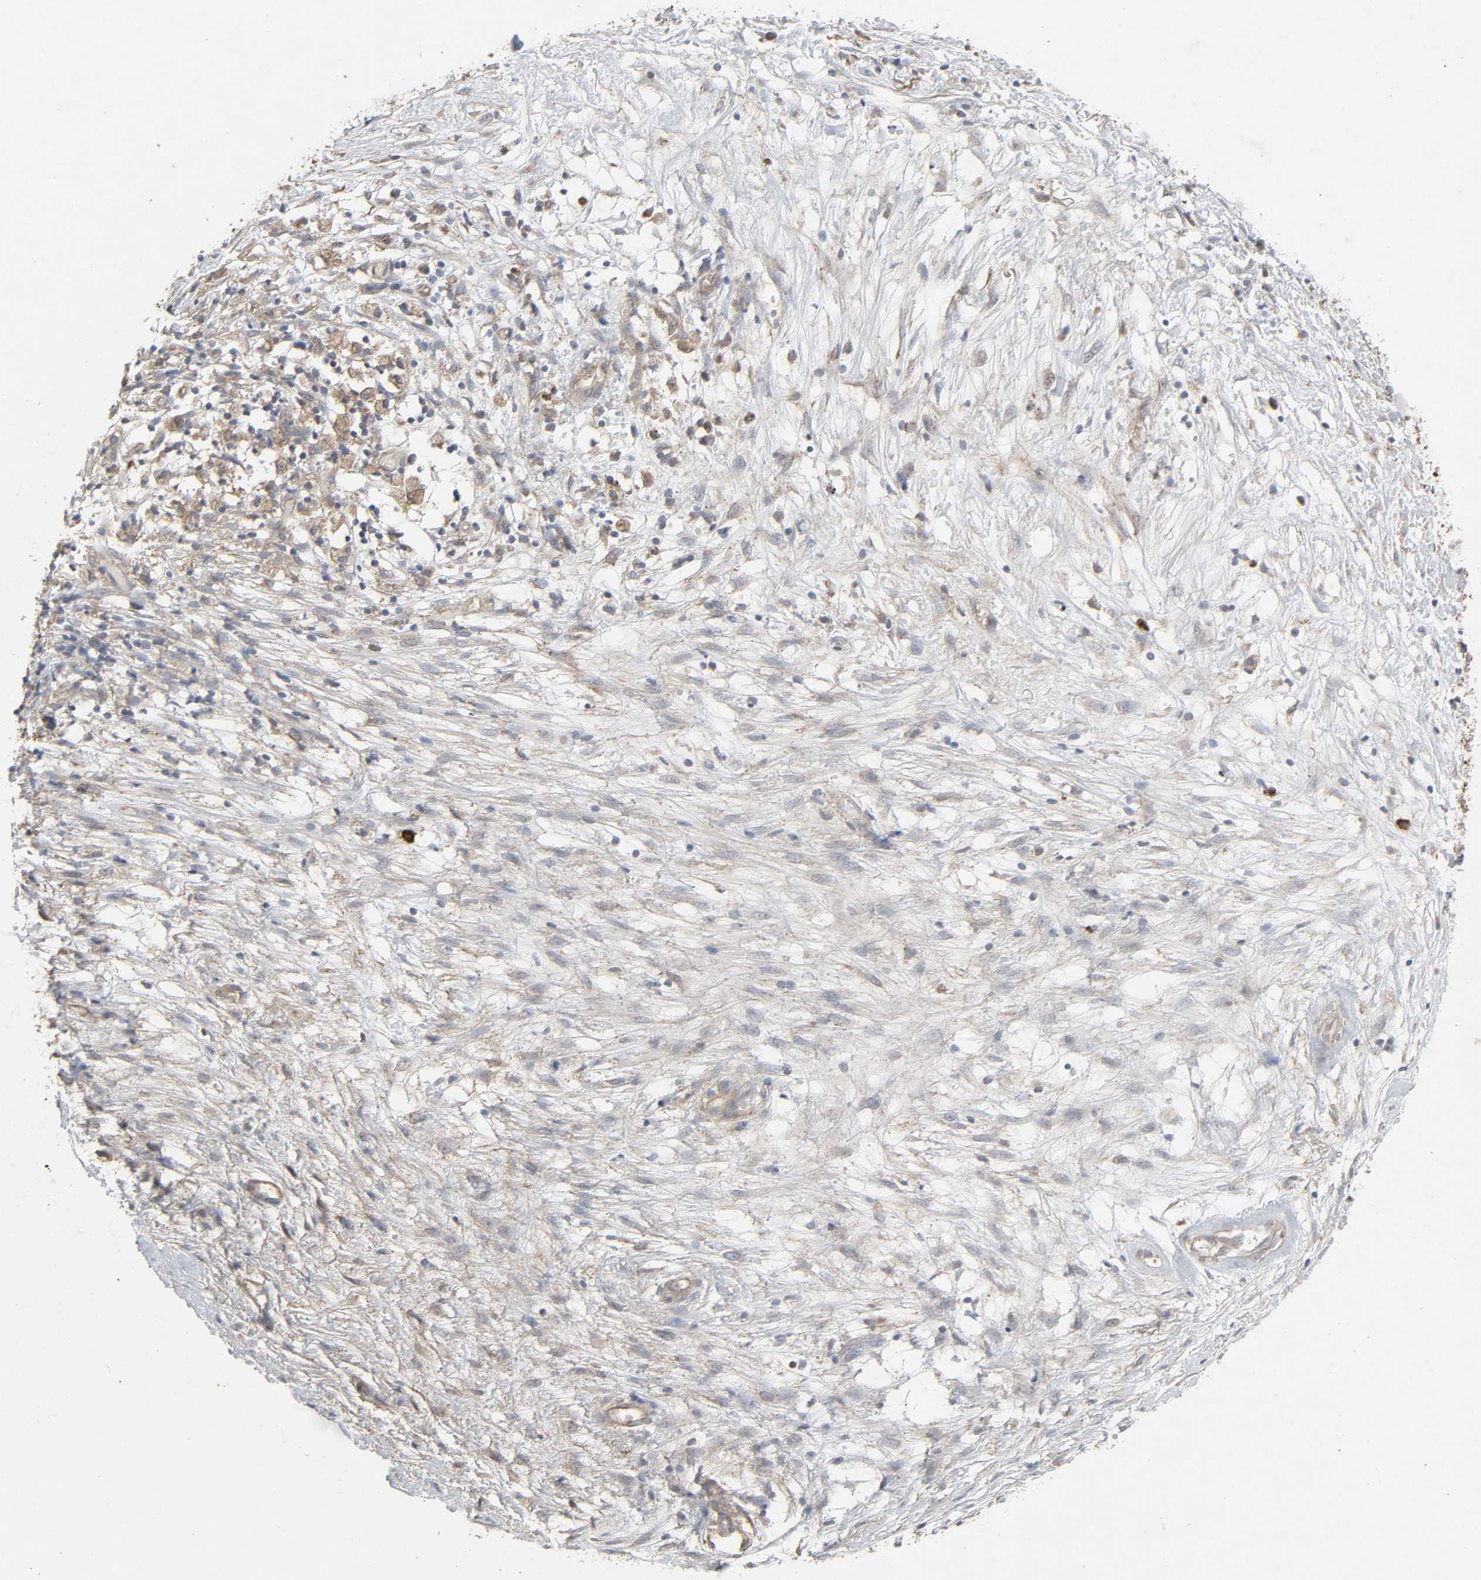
{"staining": {"intensity": "weak", "quantity": ">75%", "location": "cytoplasmic/membranous"}, "tissue": "ovarian cancer", "cell_type": "Tumor cells", "image_type": "cancer", "snomed": [{"axis": "morphology", "description": "Carcinoma, endometroid"}, {"axis": "topography", "description": "Ovary"}], "caption": "Tumor cells reveal weak cytoplasmic/membranous expression in about >75% of cells in ovarian endometroid carcinoma. The protein of interest is stained brown, and the nuclei are stained in blue (DAB IHC with brightfield microscopy, high magnification).", "gene": "ADCY4", "patient": {"sex": "female", "age": 42}}